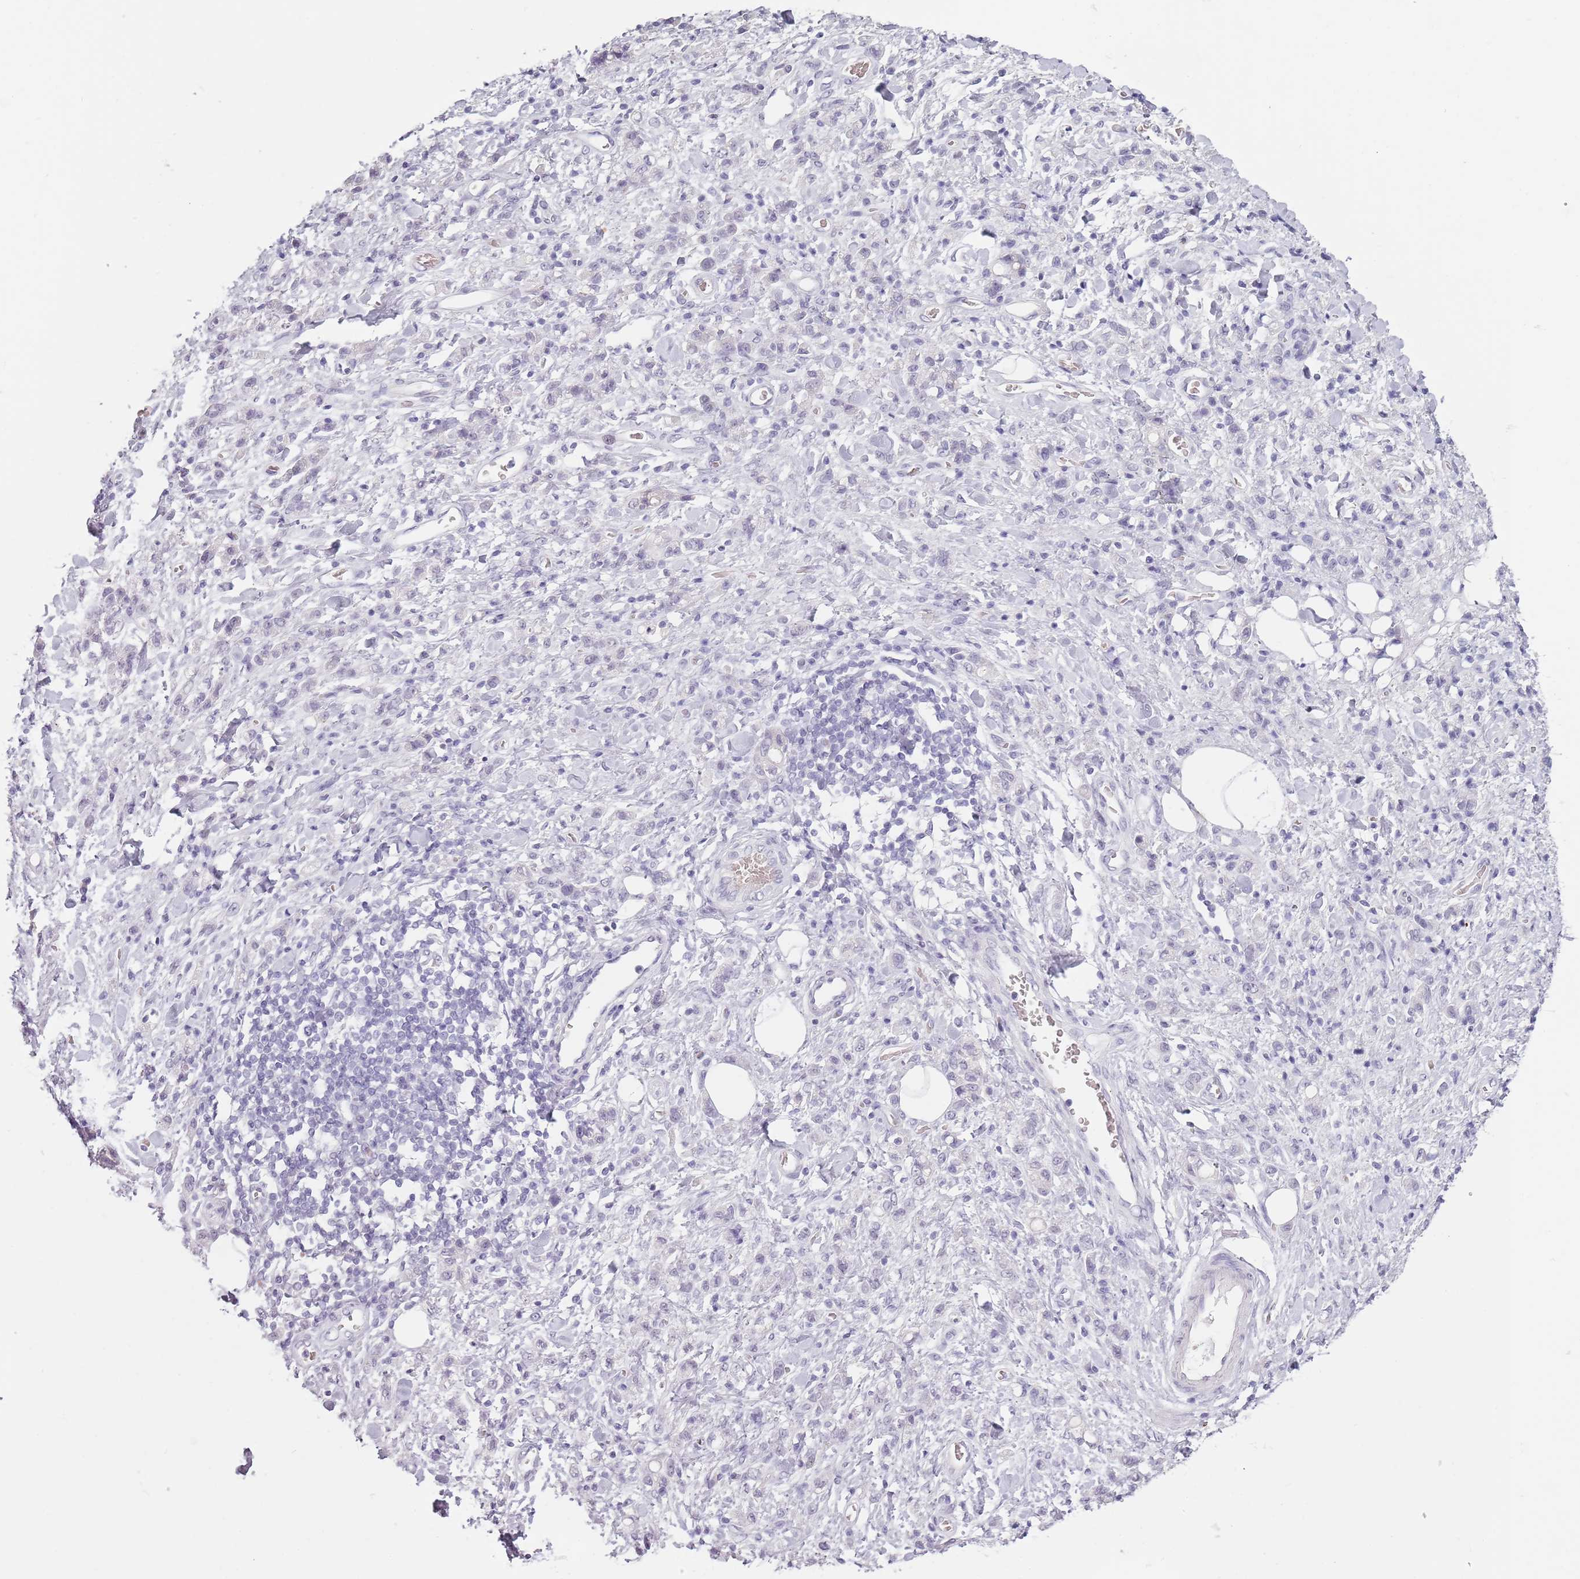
{"staining": {"intensity": "negative", "quantity": "none", "location": "none"}, "tissue": "stomach cancer", "cell_type": "Tumor cells", "image_type": "cancer", "snomed": [{"axis": "morphology", "description": "Adenocarcinoma, NOS"}, {"axis": "topography", "description": "Stomach"}], "caption": "Tumor cells are negative for protein expression in human adenocarcinoma (stomach).", "gene": "PIEZO1", "patient": {"sex": "male", "age": 77}}